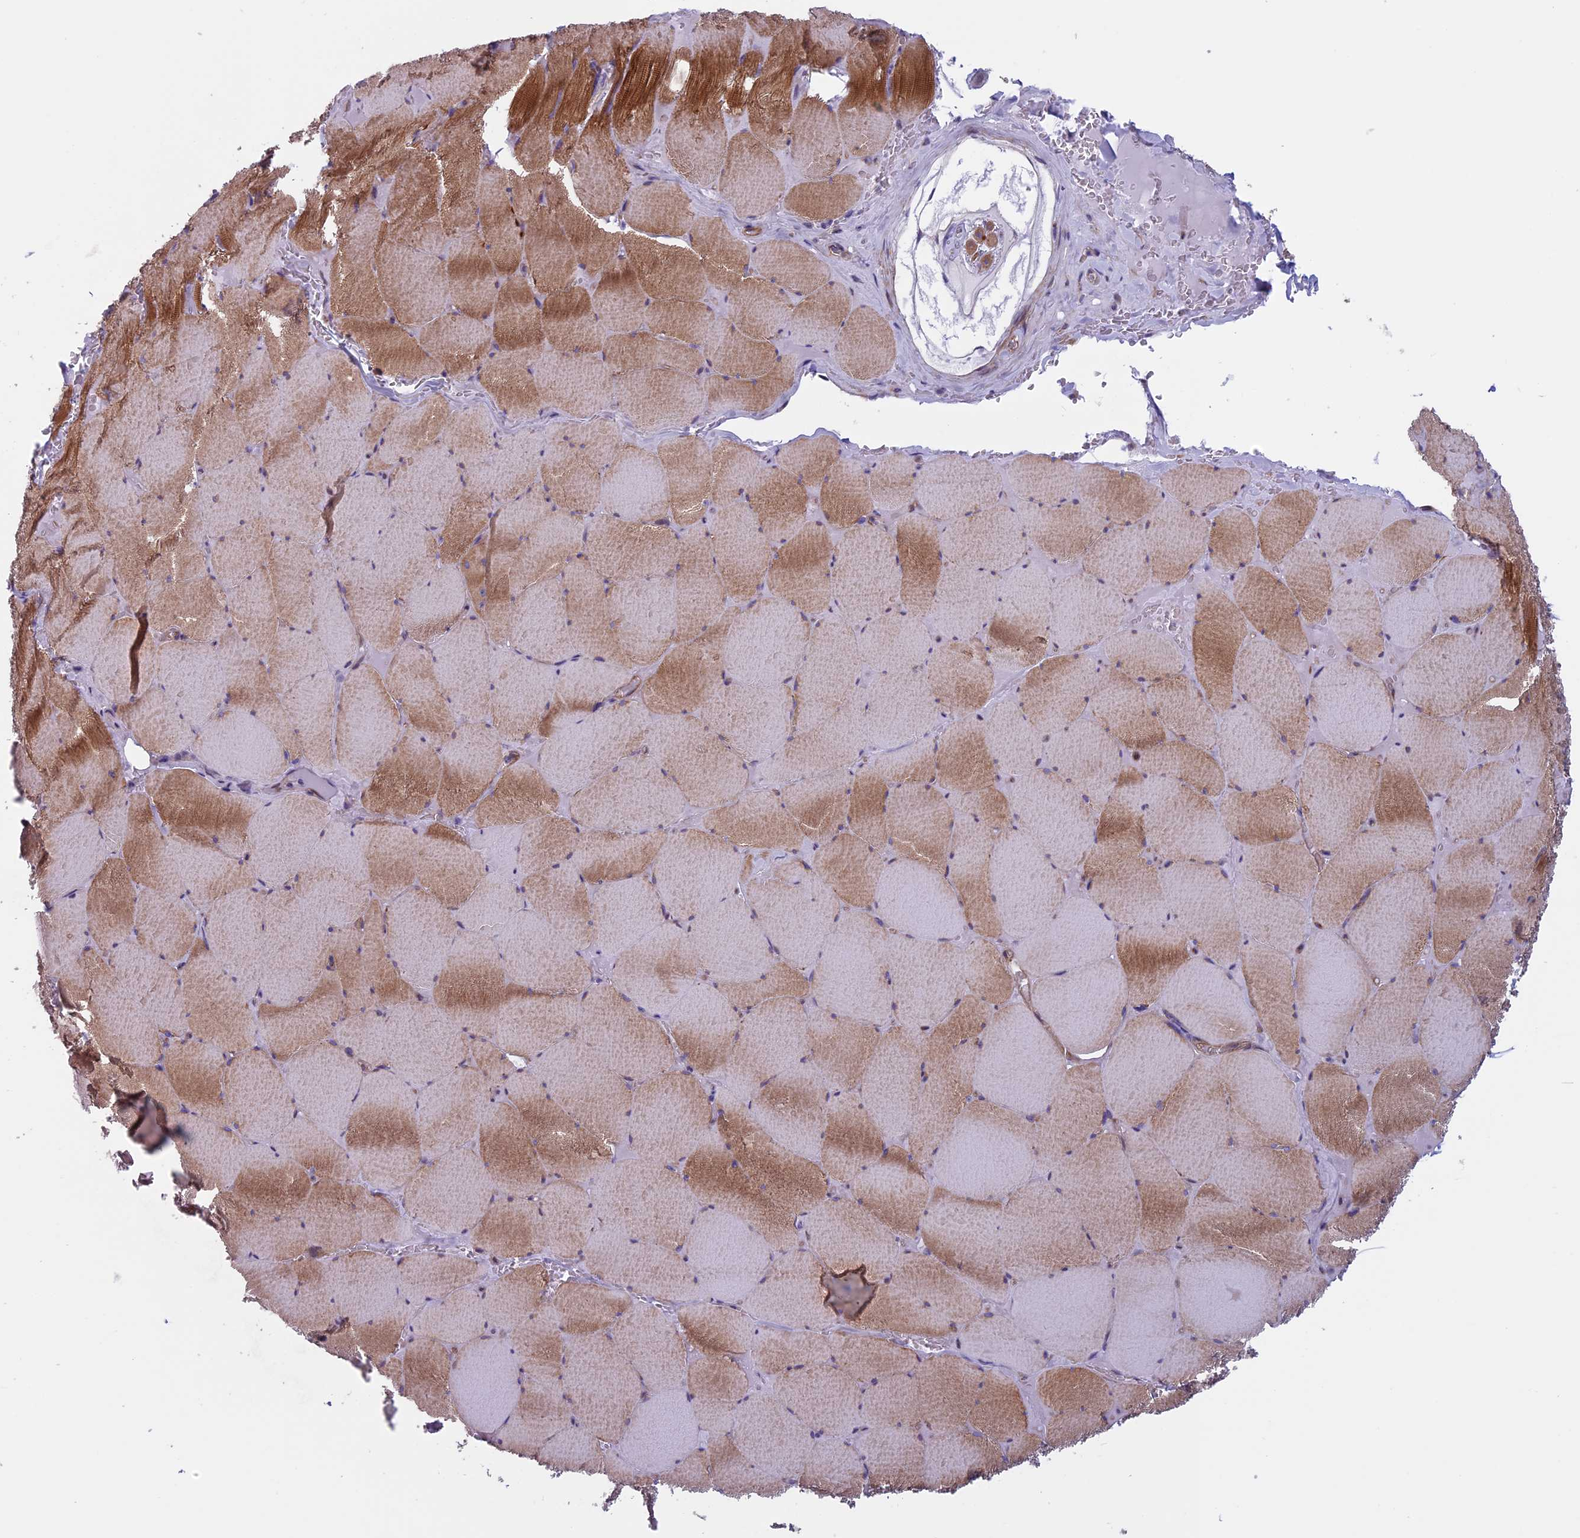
{"staining": {"intensity": "strong", "quantity": "25%-75%", "location": "cytoplasmic/membranous"}, "tissue": "skeletal muscle", "cell_type": "Myocytes", "image_type": "normal", "snomed": [{"axis": "morphology", "description": "Normal tissue, NOS"}, {"axis": "topography", "description": "Skeletal muscle"}, {"axis": "topography", "description": "Head-Neck"}], "caption": "A brown stain labels strong cytoplasmic/membranous staining of a protein in myocytes of normal skeletal muscle.", "gene": "CNOT6L", "patient": {"sex": "male", "age": 66}}